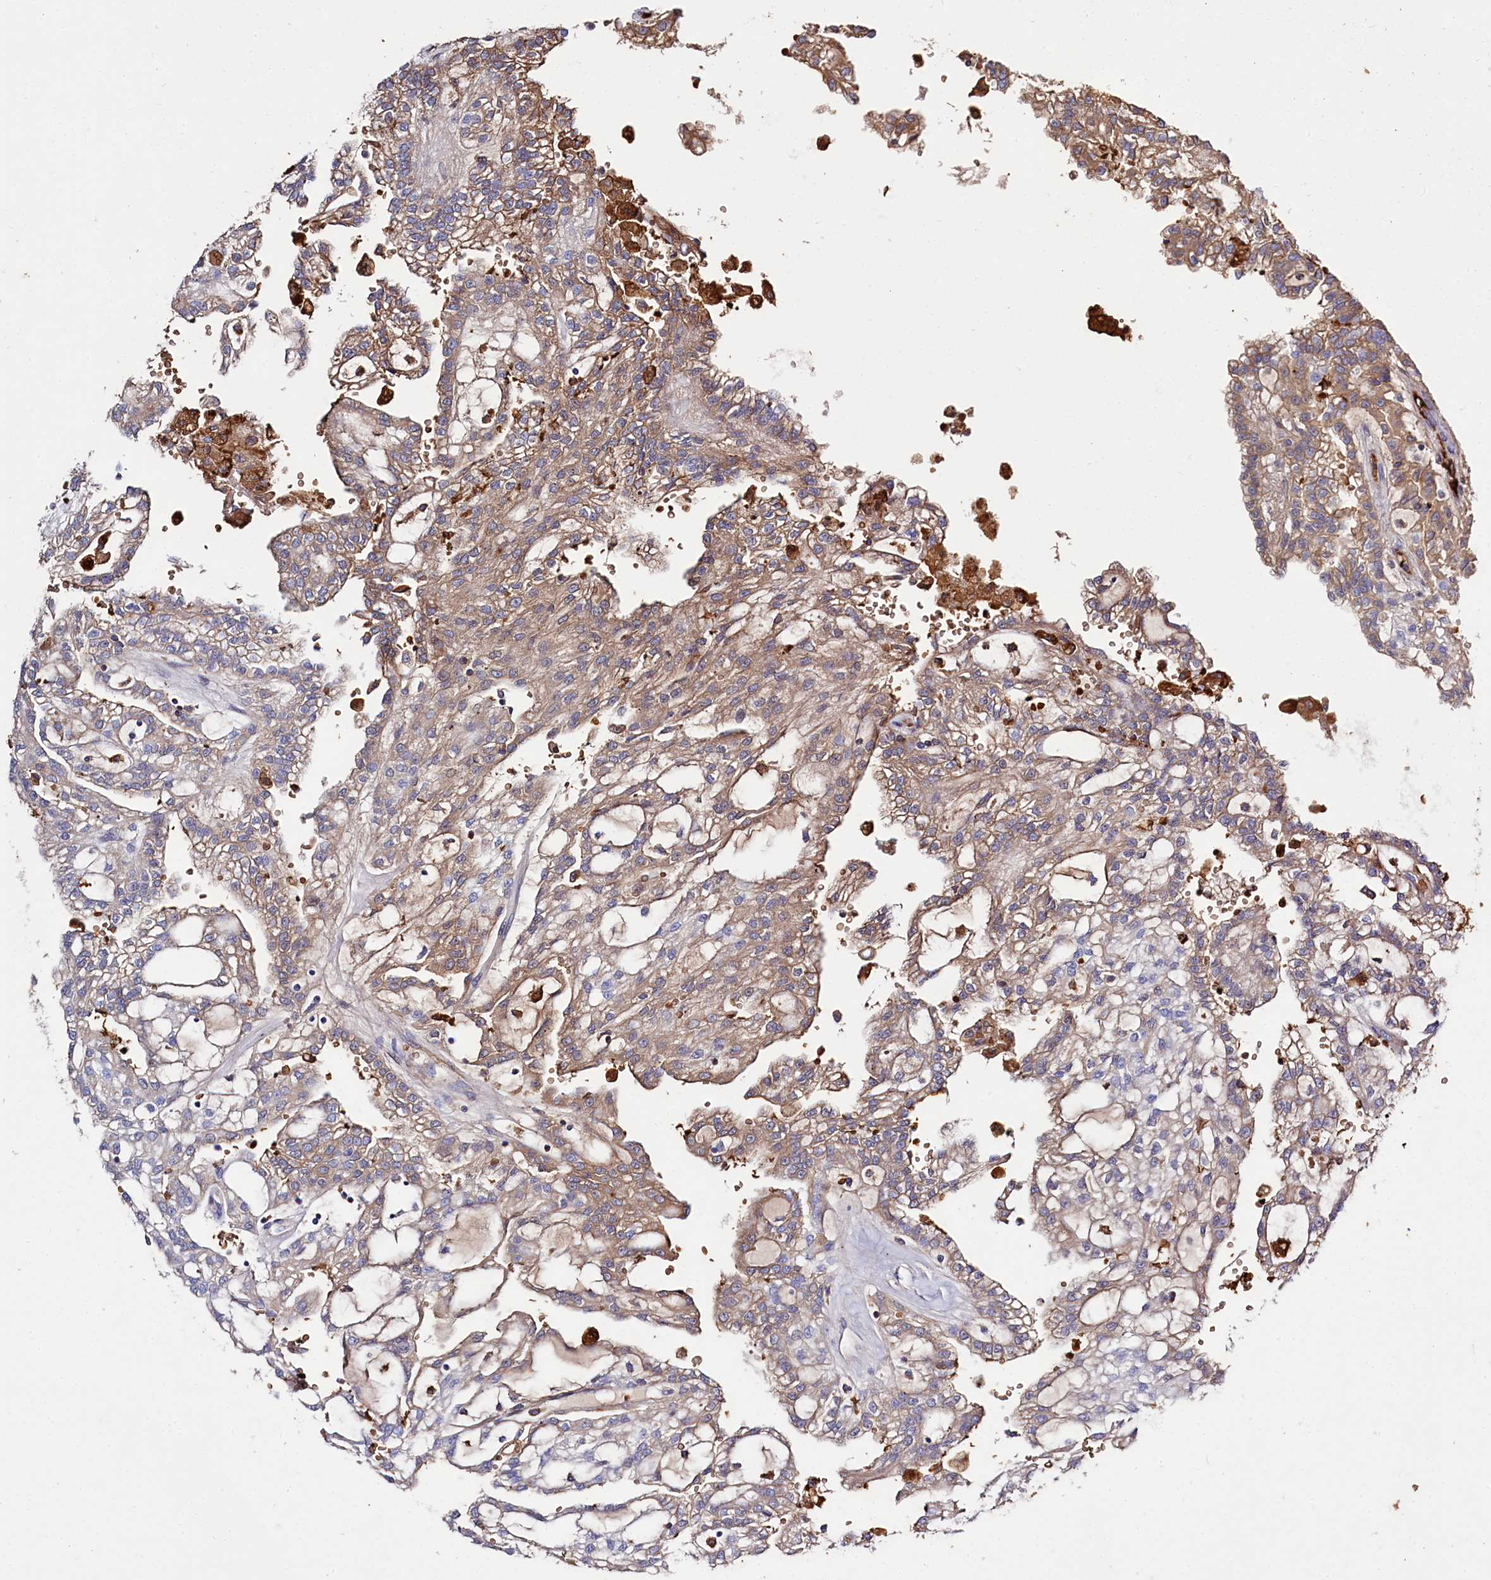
{"staining": {"intensity": "moderate", "quantity": "25%-75%", "location": "cytoplasmic/membranous"}, "tissue": "renal cancer", "cell_type": "Tumor cells", "image_type": "cancer", "snomed": [{"axis": "morphology", "description": "Adenocarcinoma, NOS"}, {"axis": "topography", "description": "Kidney"}], "caption": "Immunohistochemistry of renal cancer (adenocarcinoma) displays medium levels of moderate cytoplasmic/membranous staining in about 25%-75% of tumor cells. Nuclei are stained in blue.", "gene": "RPUSD3", "patient": {"sex": "male", "age": 63}}